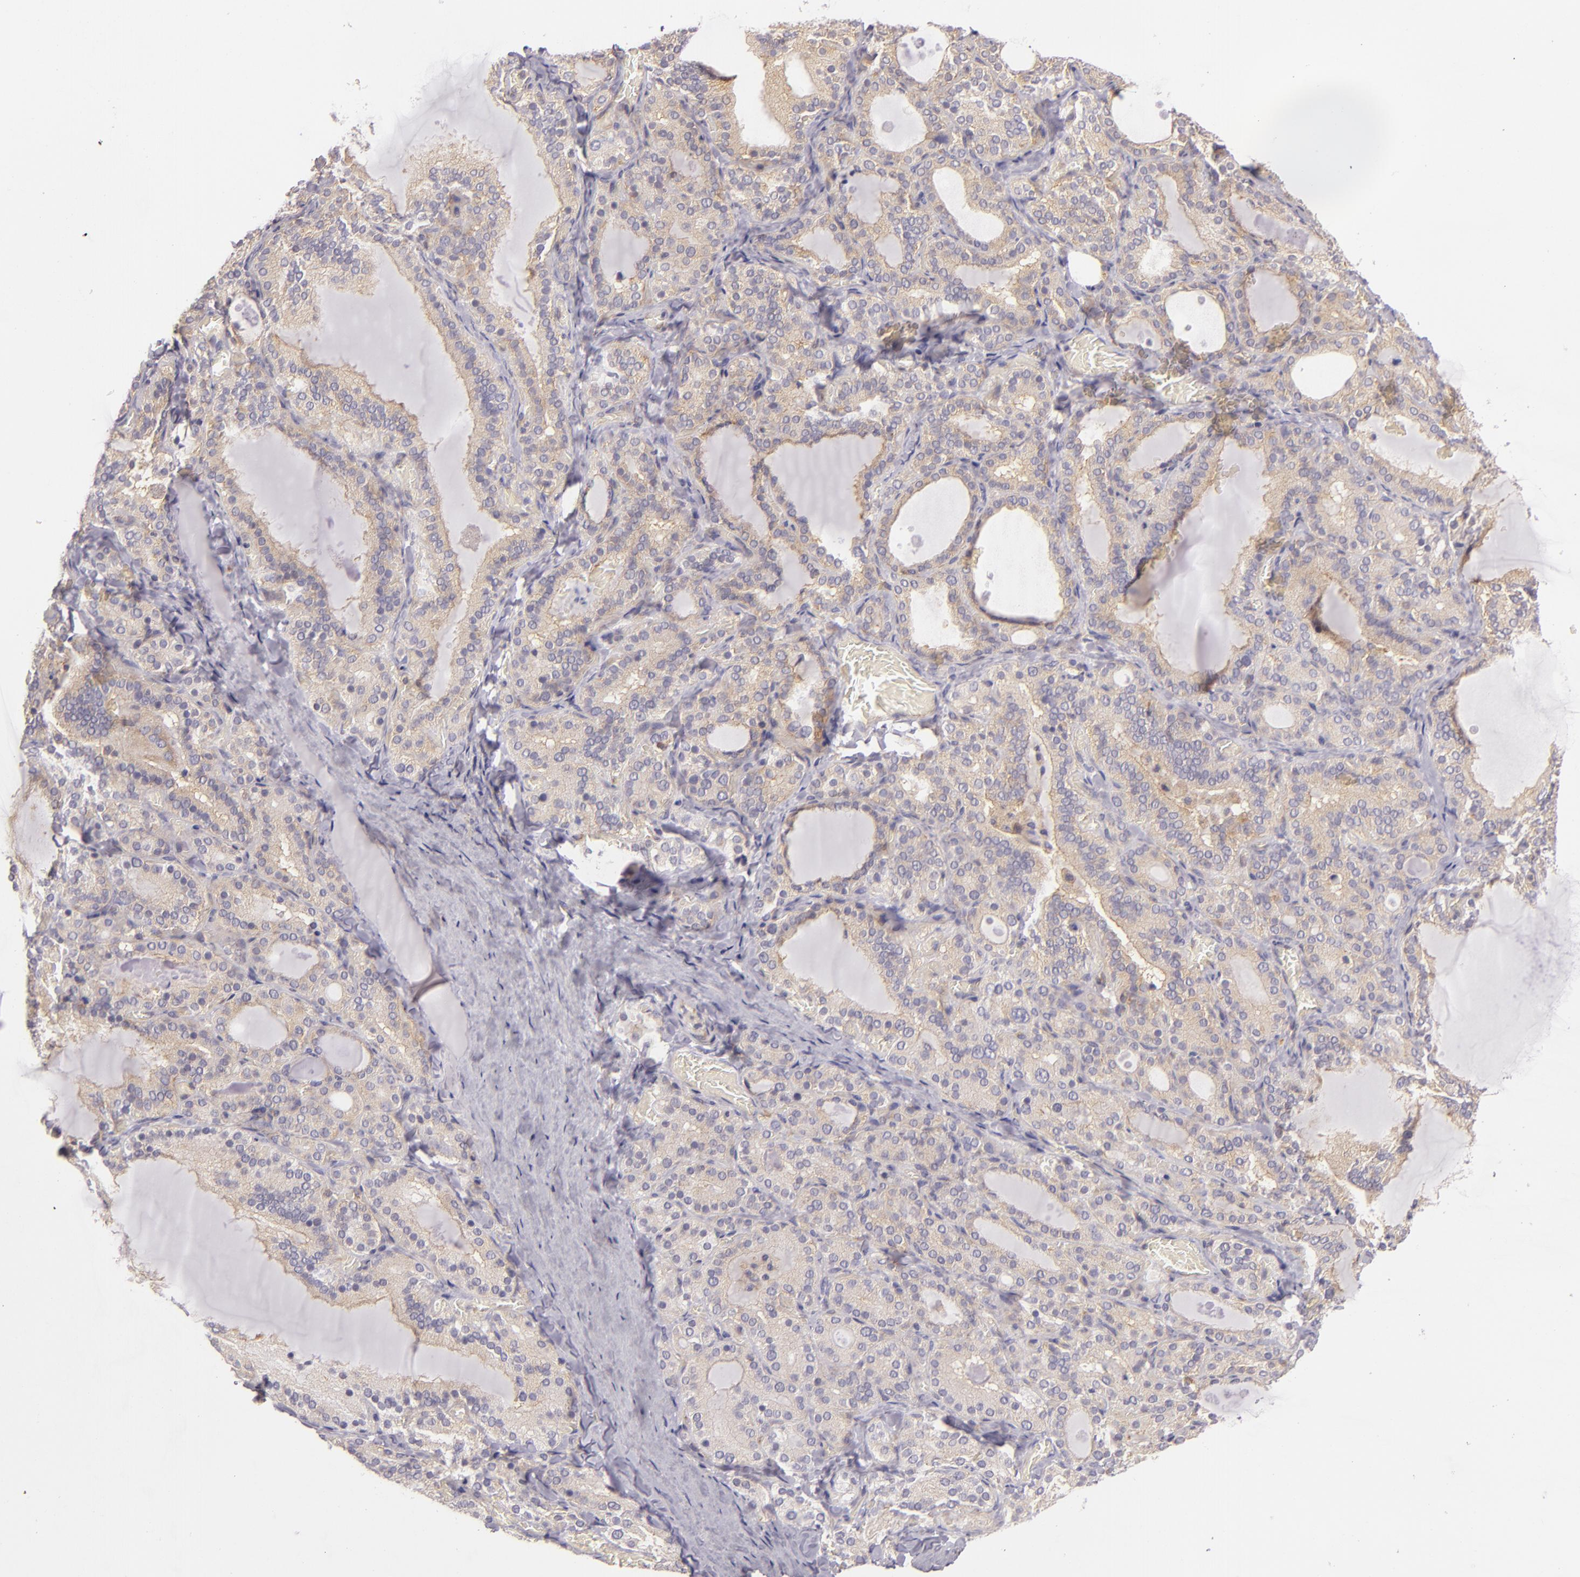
{"staining": {"intensity": "weak", "quantity": ">75%", "location": "cytoplasmic/membranous"}, "tissue": "thyroid gland", "cell_type": "Glandular cells", "image_type": "normal", "snomed": [{"axis": "morphology", "description": "Normal tissue, NOS"}, {"axis": "topography", "description": "Thyroid gland"}], "caption": "The photomicrograph exhibits staining of normal thyroid gland, revealing weak cytoplasmic/membranous protein positivity (brown color) within glandular cells. (DAB (3,3'-diaminobenzidine) IHC, brown staining for protein, blue staining for nuclei).", "gene": "UPF3B", "patient": {"sex": "female", "age": 33}}